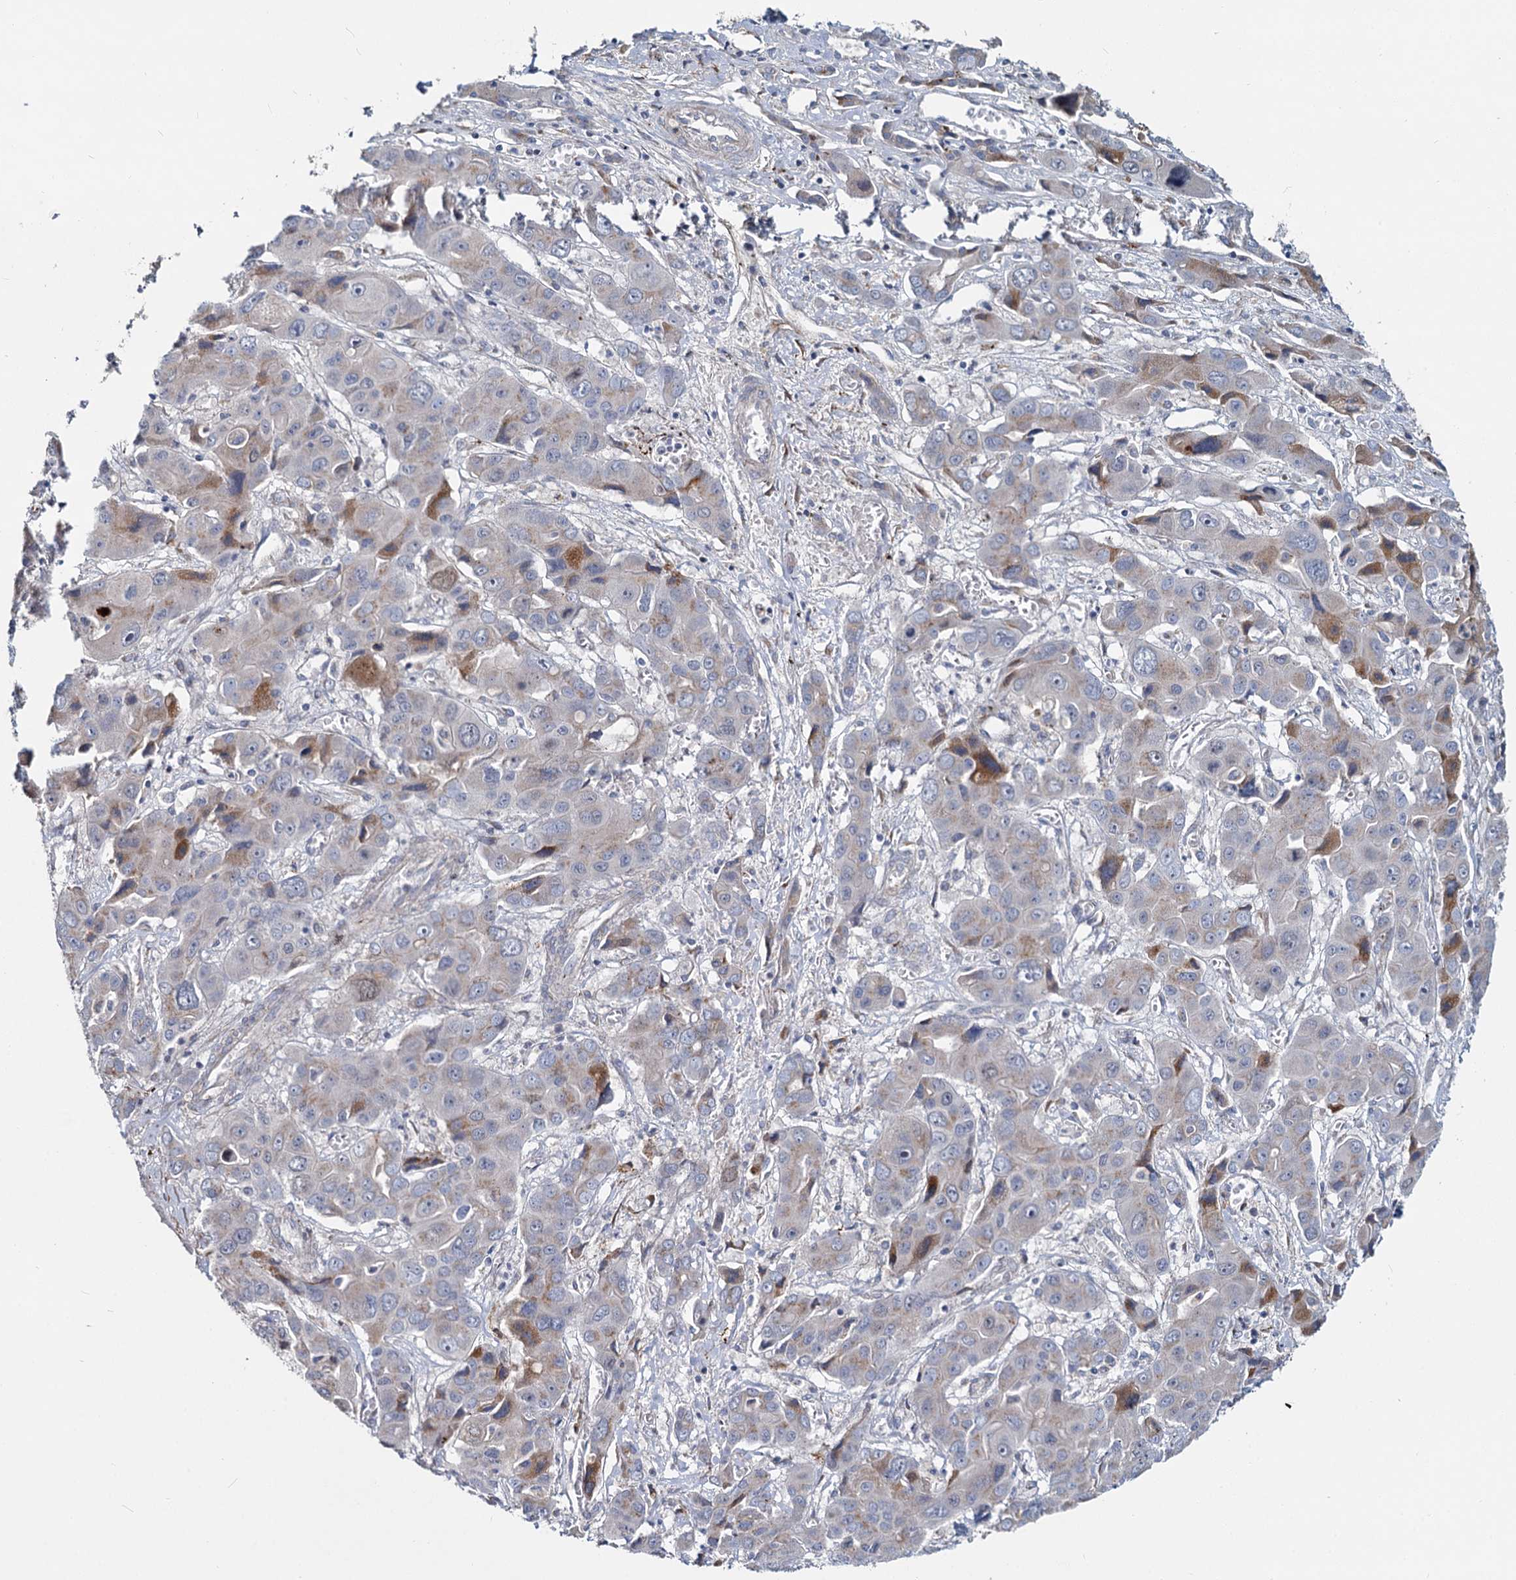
{"staining": {"intensity": "moderate", "quantity": "<25%", "location": "cytoplasmic/membranous"}, "tissue": "liver cancer", "cell_type": "Tumor cells", "image_type": "cancer", "snomed": [{"axis": "morphology", "description": "Cholangiocarcinoma"}, {"axis": "topography", "description": "Liver"}], "caption": "Liver cancer stained for a protein shows moderate cytoplasmic/membranous positivity in tumor cells. (Stains: DAB in brown, nuclei in blue, Microscopy: brightfield microscopy at high magnification).", "gene": "DCUN1D2", "patient": {"sex": "male", "age": 67}}